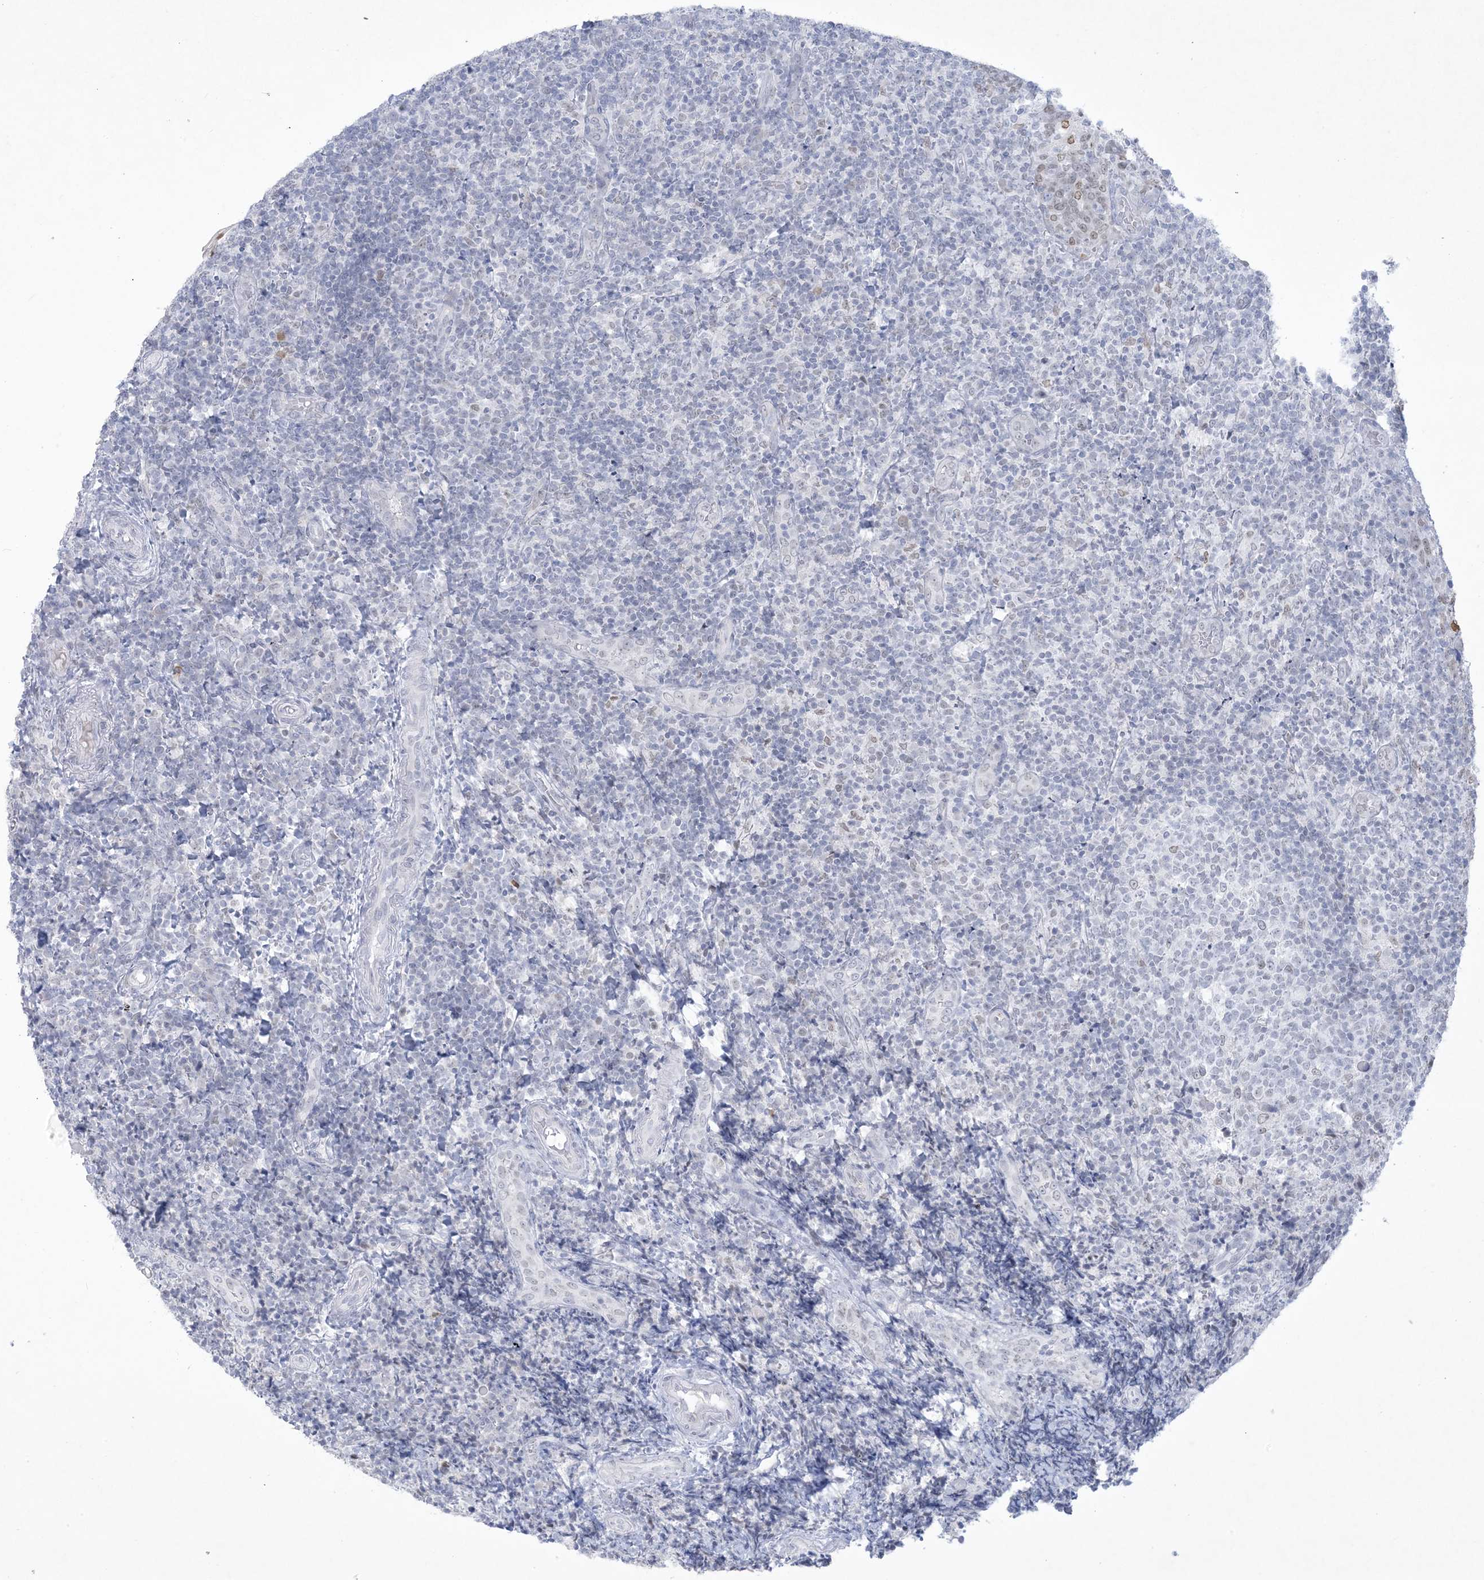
{"staining": {"intensity": "negative", "quantity": "none", "location": "none"}, "tissue": "tonsil", "cell_type": "Germinal center cells", "image_type": "normal", "snomed": [{"axis": "morphology", "description": "Normal tissue, NOS"}, {"axis": "topography", "description": "Tonsil"}], "caption": "This is a image of immunohistochemistry staining of normal tonsil, which shows no staining in germinal center cells.", "gene": "HOMEZ", "patient": {"sex": "female", "age": 19}}